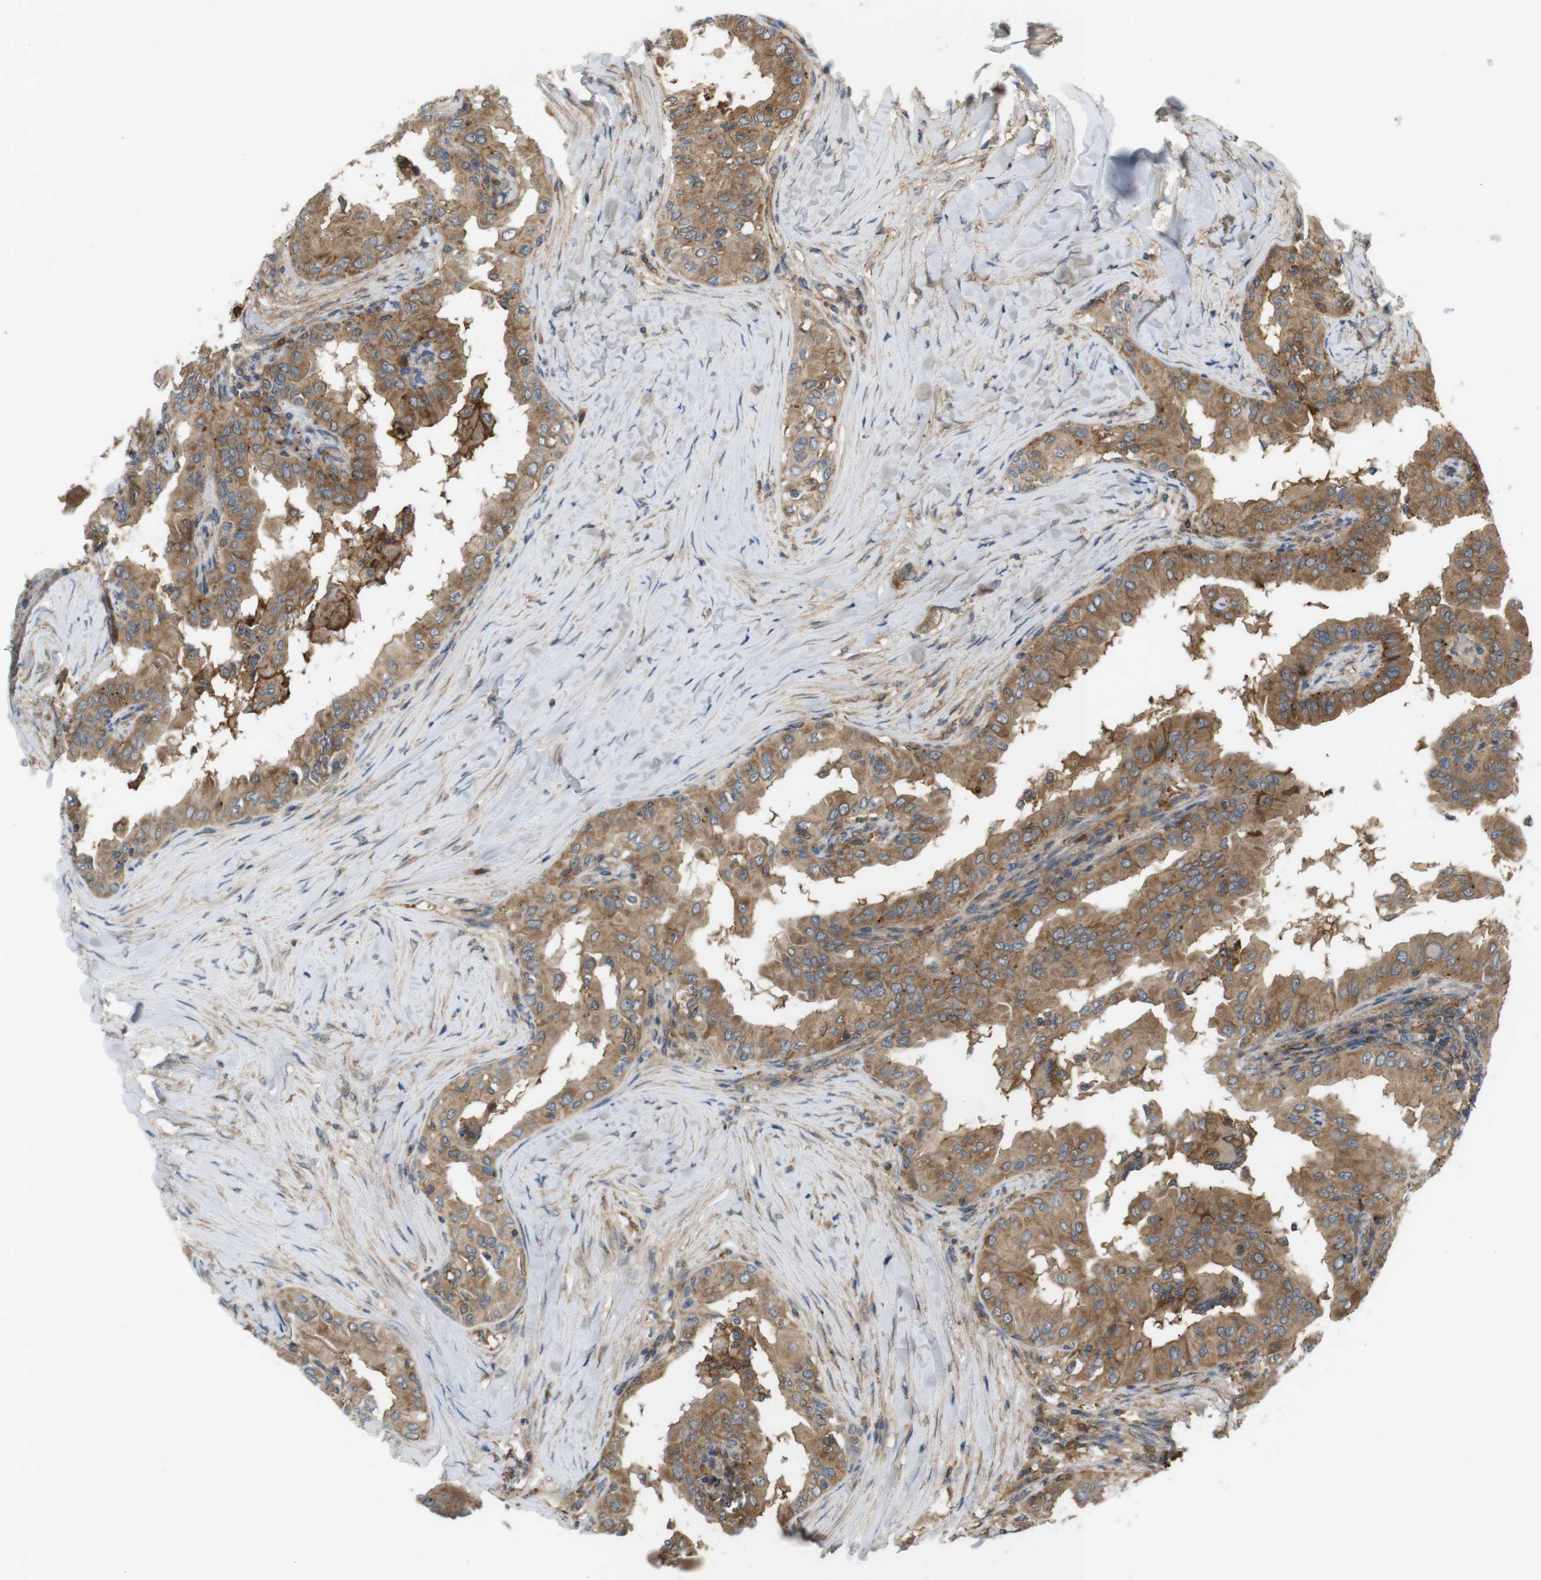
{"staining": {"intensity": "moderate", "quantity": ">75%", "location": "cytoplasmic/membranous"}, "tissue": "thyroid cancer", "cell_type": "Tumor cells", "image_type": "cancer", "snomed": [{"axis": "morphology", "description": "Papillary adenocarcinoma, NOS"}, {"axis": "topography", "description": "Thyroid gland"}], "caption": "Thyroid cancer (papillary adenocarcinoma) stained with immunohistochemistry exhibits moderate cytoplasmic/membranous staining in about >75% of tumor cells.", "gene": "DDAH2", "patient": {"sex": "male", "age": 33}}